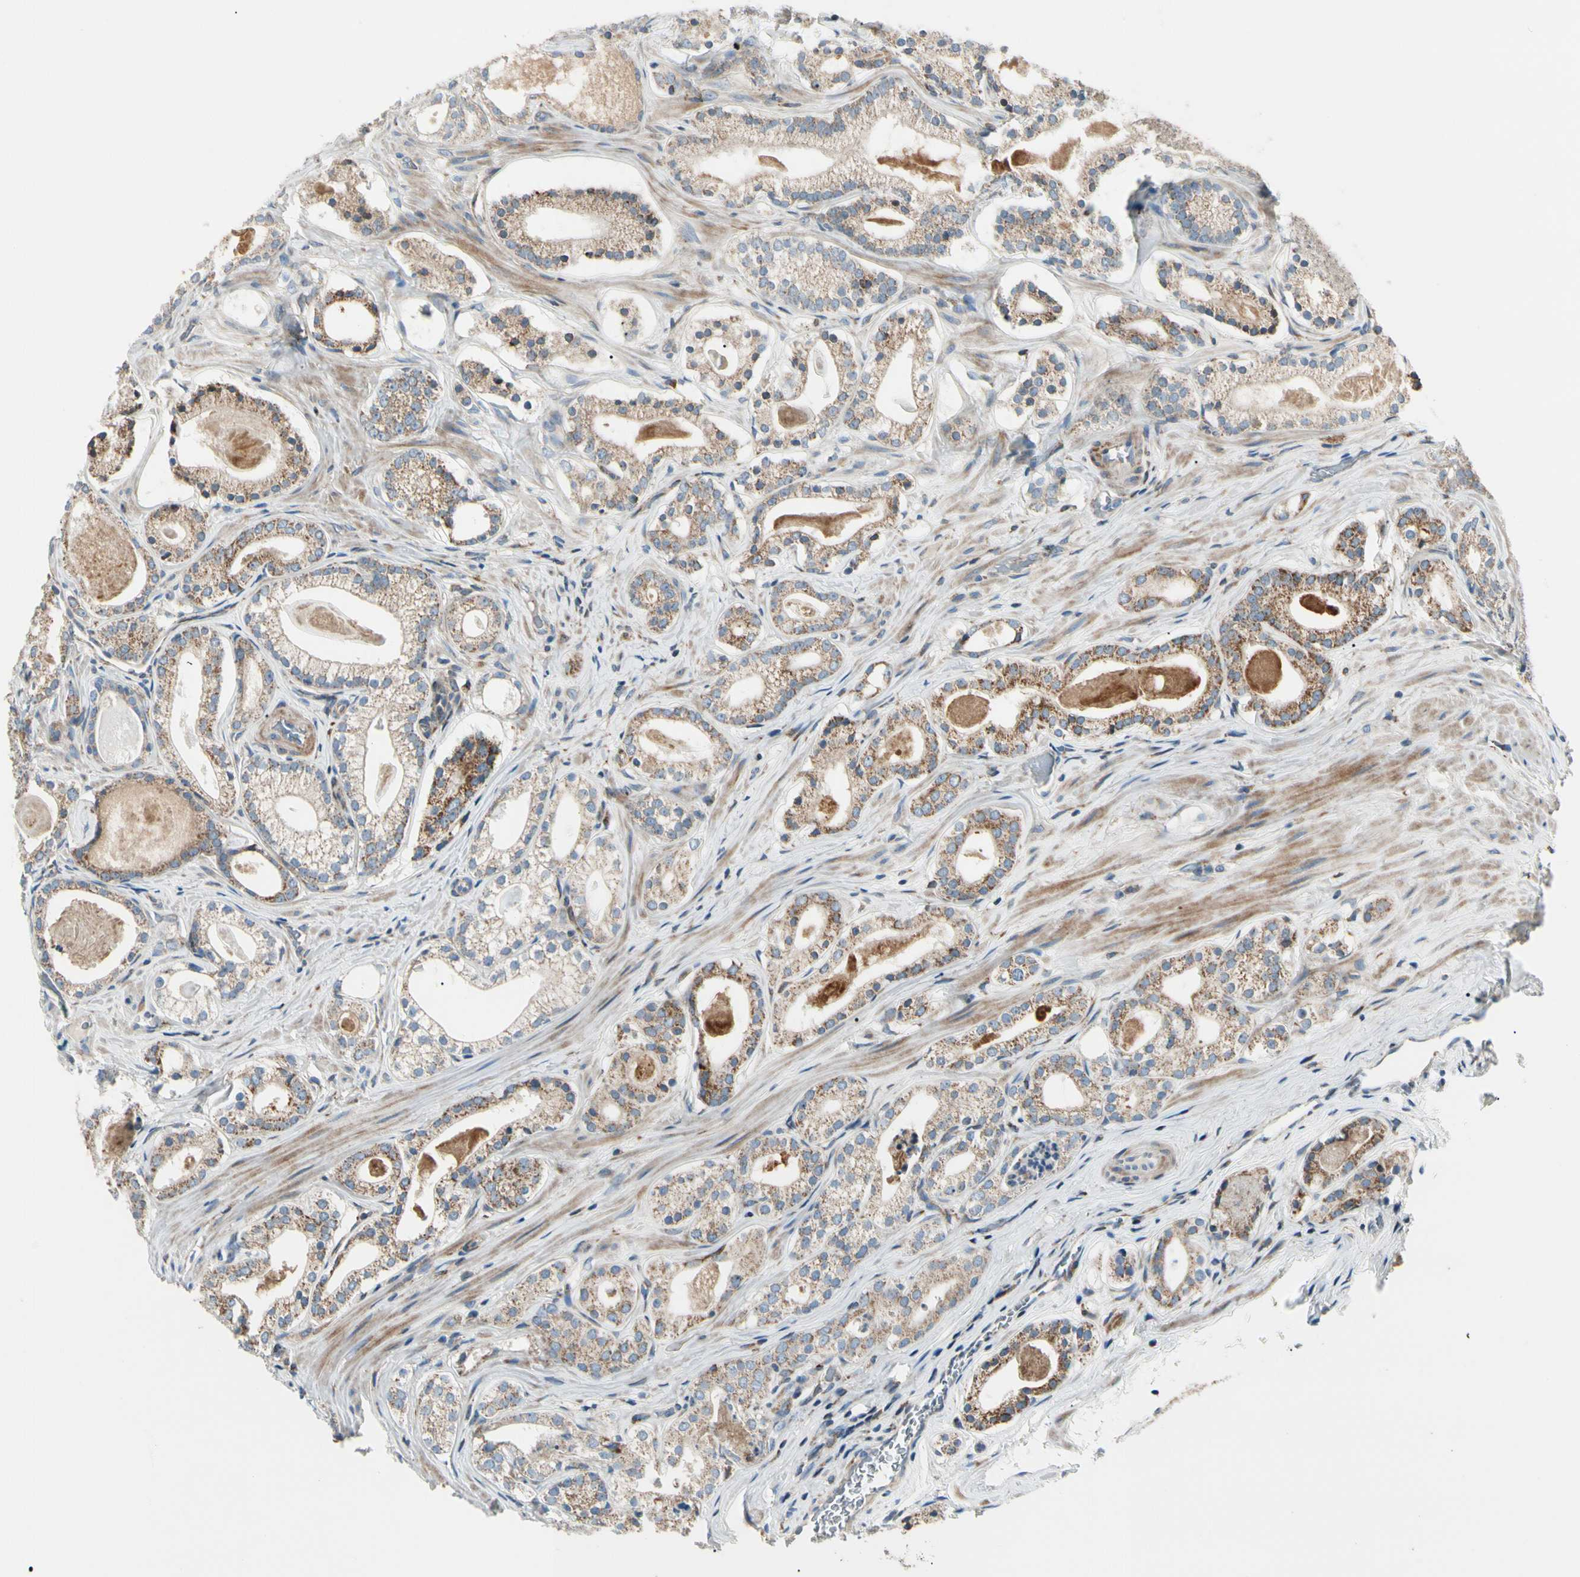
{"staining": {"intensity": "weak", "quantity": ">75%", "location": "cytoplasmic/membranous"}, "tissue": "prostate cancer", "cell_type": "Tumor cells", "image_type": "cancer", "snomed": [{"axis": "morphology", "description": "Adenocarcinoma, Low grade"}, {"axis": "topography", "description": "Prostate"}], "caption": "High-magnification brightfield microscopy of prostate cancer stained with DAB (brown) and counterstained with hematoxylin (blue). tumor cells exhibit weak cytoplasmic/membranous staining is seen in approximately>75% of cells. The protein of interest is shown in brown color, while the nuclei are stained blue.", "gene": "MRPL9", "patient": {"sex": "male", "age": 59}}